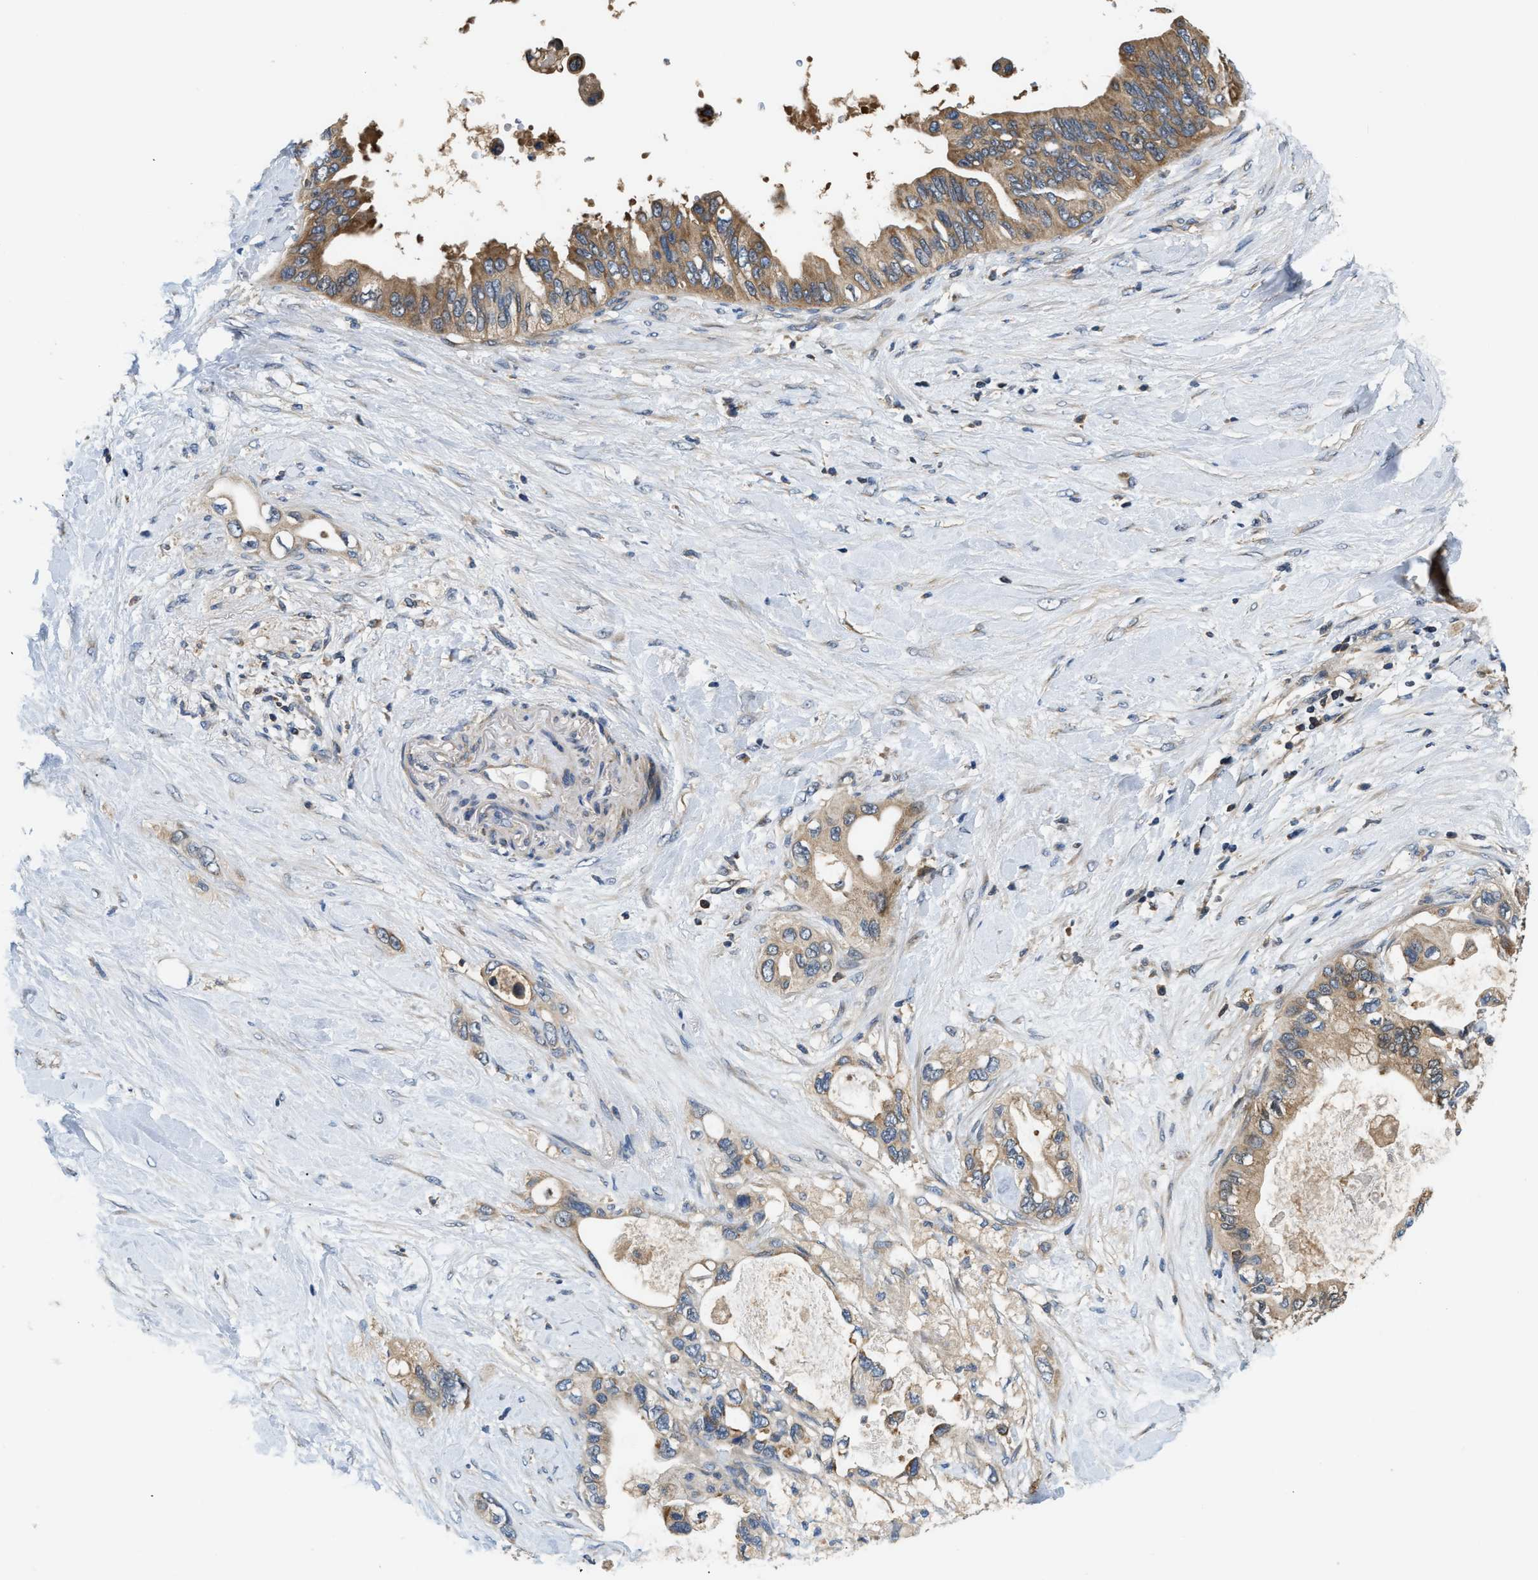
{"staining": {"intensity": "moderate", "quantity": "25%-75%", "location": "cytoplasmic/membranous"}, "tissue": "pancreatic cancer", "cell_type": "Tumor cells", "image_type": "cancer", "snomed": [{"axis": "morphology", "description": "Adenocarcinoma, NOS"}, {"axis": "topography", "description": "Pancreas"}], "caption": "High-power microscopy captured an IHC histopathology image of pancreatic cancer (adenocarcinoma), revealing moderate cytoplasmic/membranous expression in about 25%-75% of tumor cells.", "gene": "CCM2", "patient": {"sex": "female", "age": 56}}